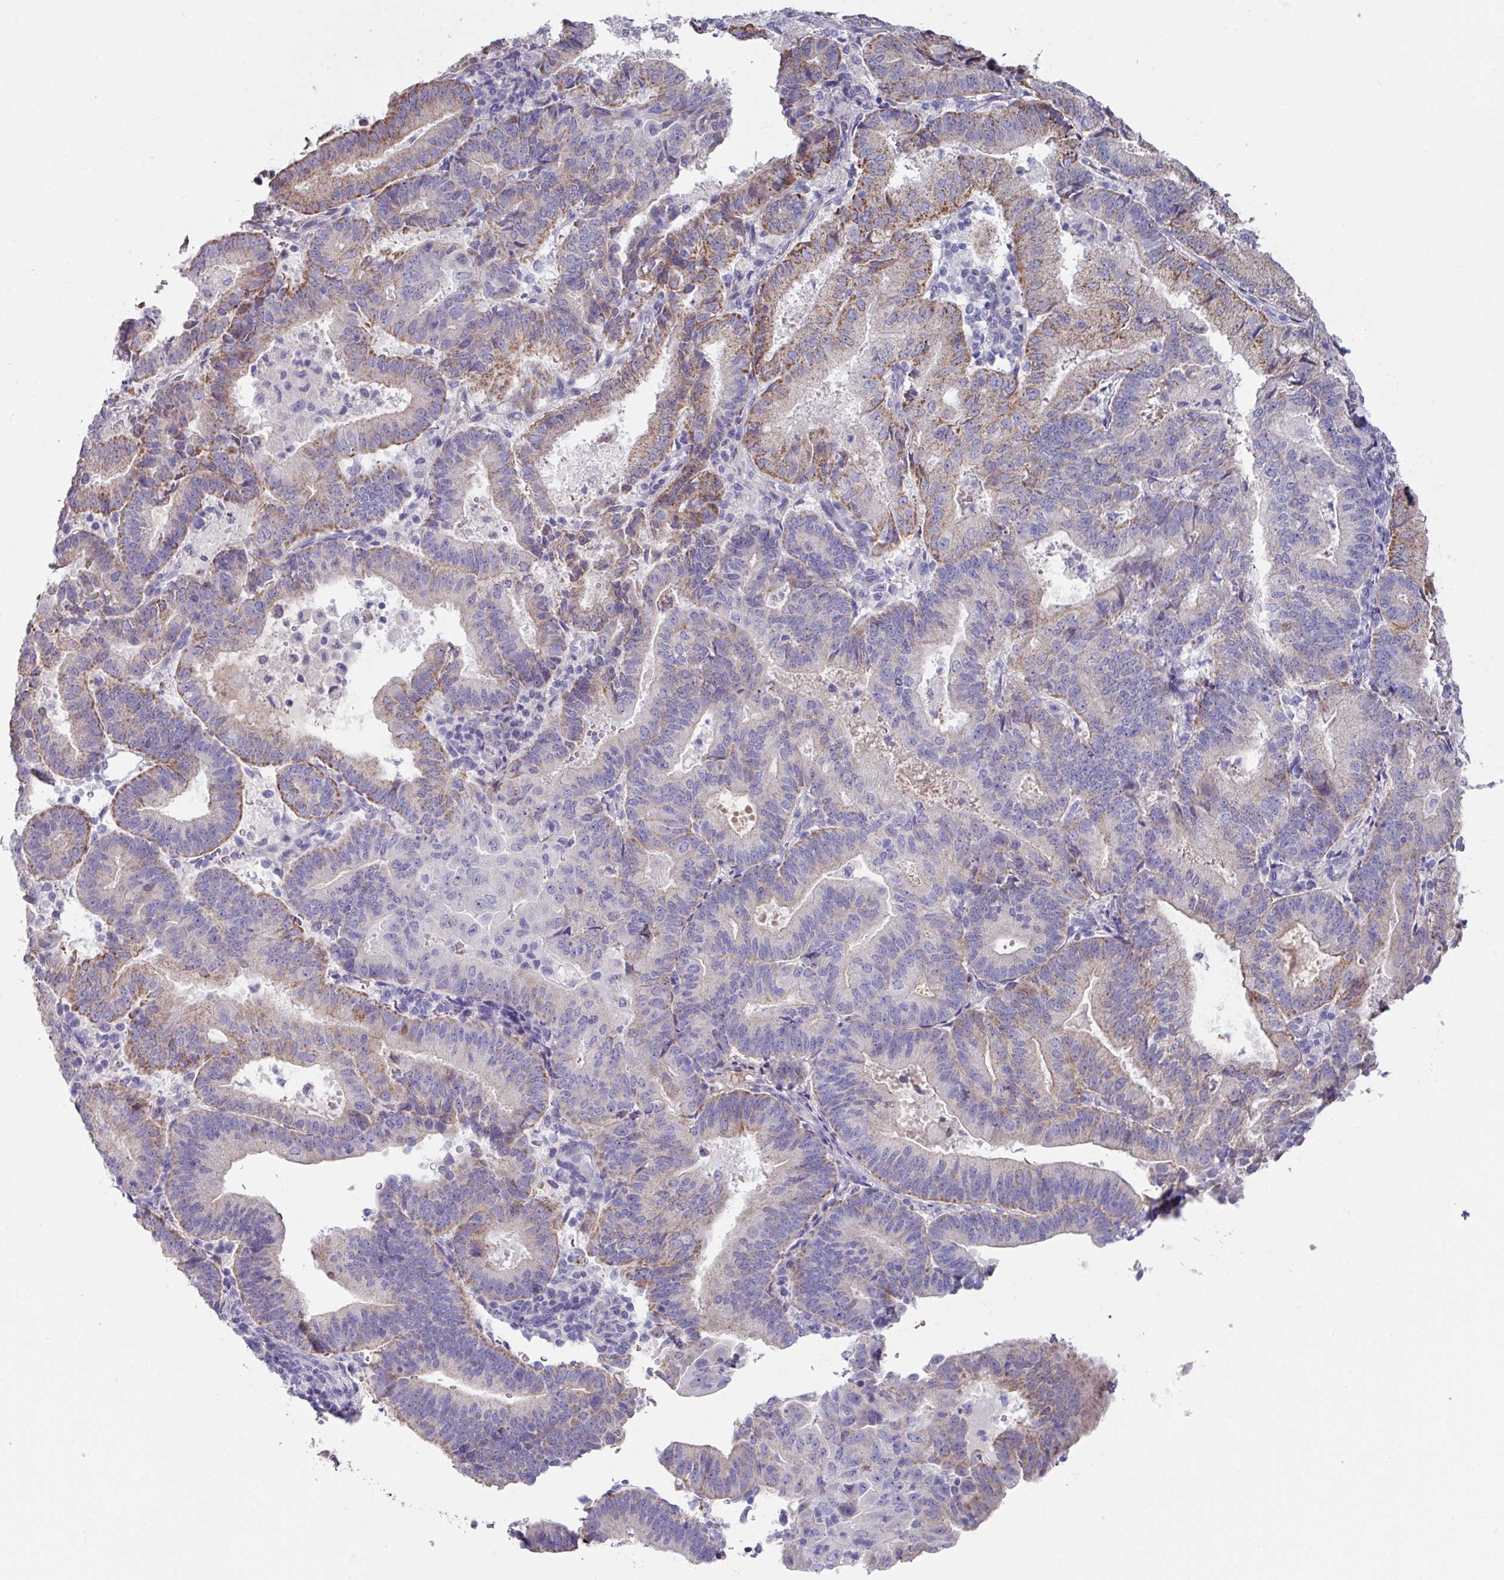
{"staining": {"intensity": "moderate", "quantity": "<25%", "location": "cytoplasmic/membranous"}, "tissue": "endometrial cancer", "cell_type": "Tumor cells", "image_type": "cancer", "snomed": [{"axis": "morphology", "description": "Adenocarcinoma, NOS"}, {"axis": "topography", "description": "Endometrium"}], "caption": "This is a photomicrograph of immunohistochemistry (IHC) staining of endometrial cancer, which shows moderate expression in the cytoplasmic/membranous of tumor cells.", "gene": "DEFB115", "patient": {"sex": "female", "age": 70}}